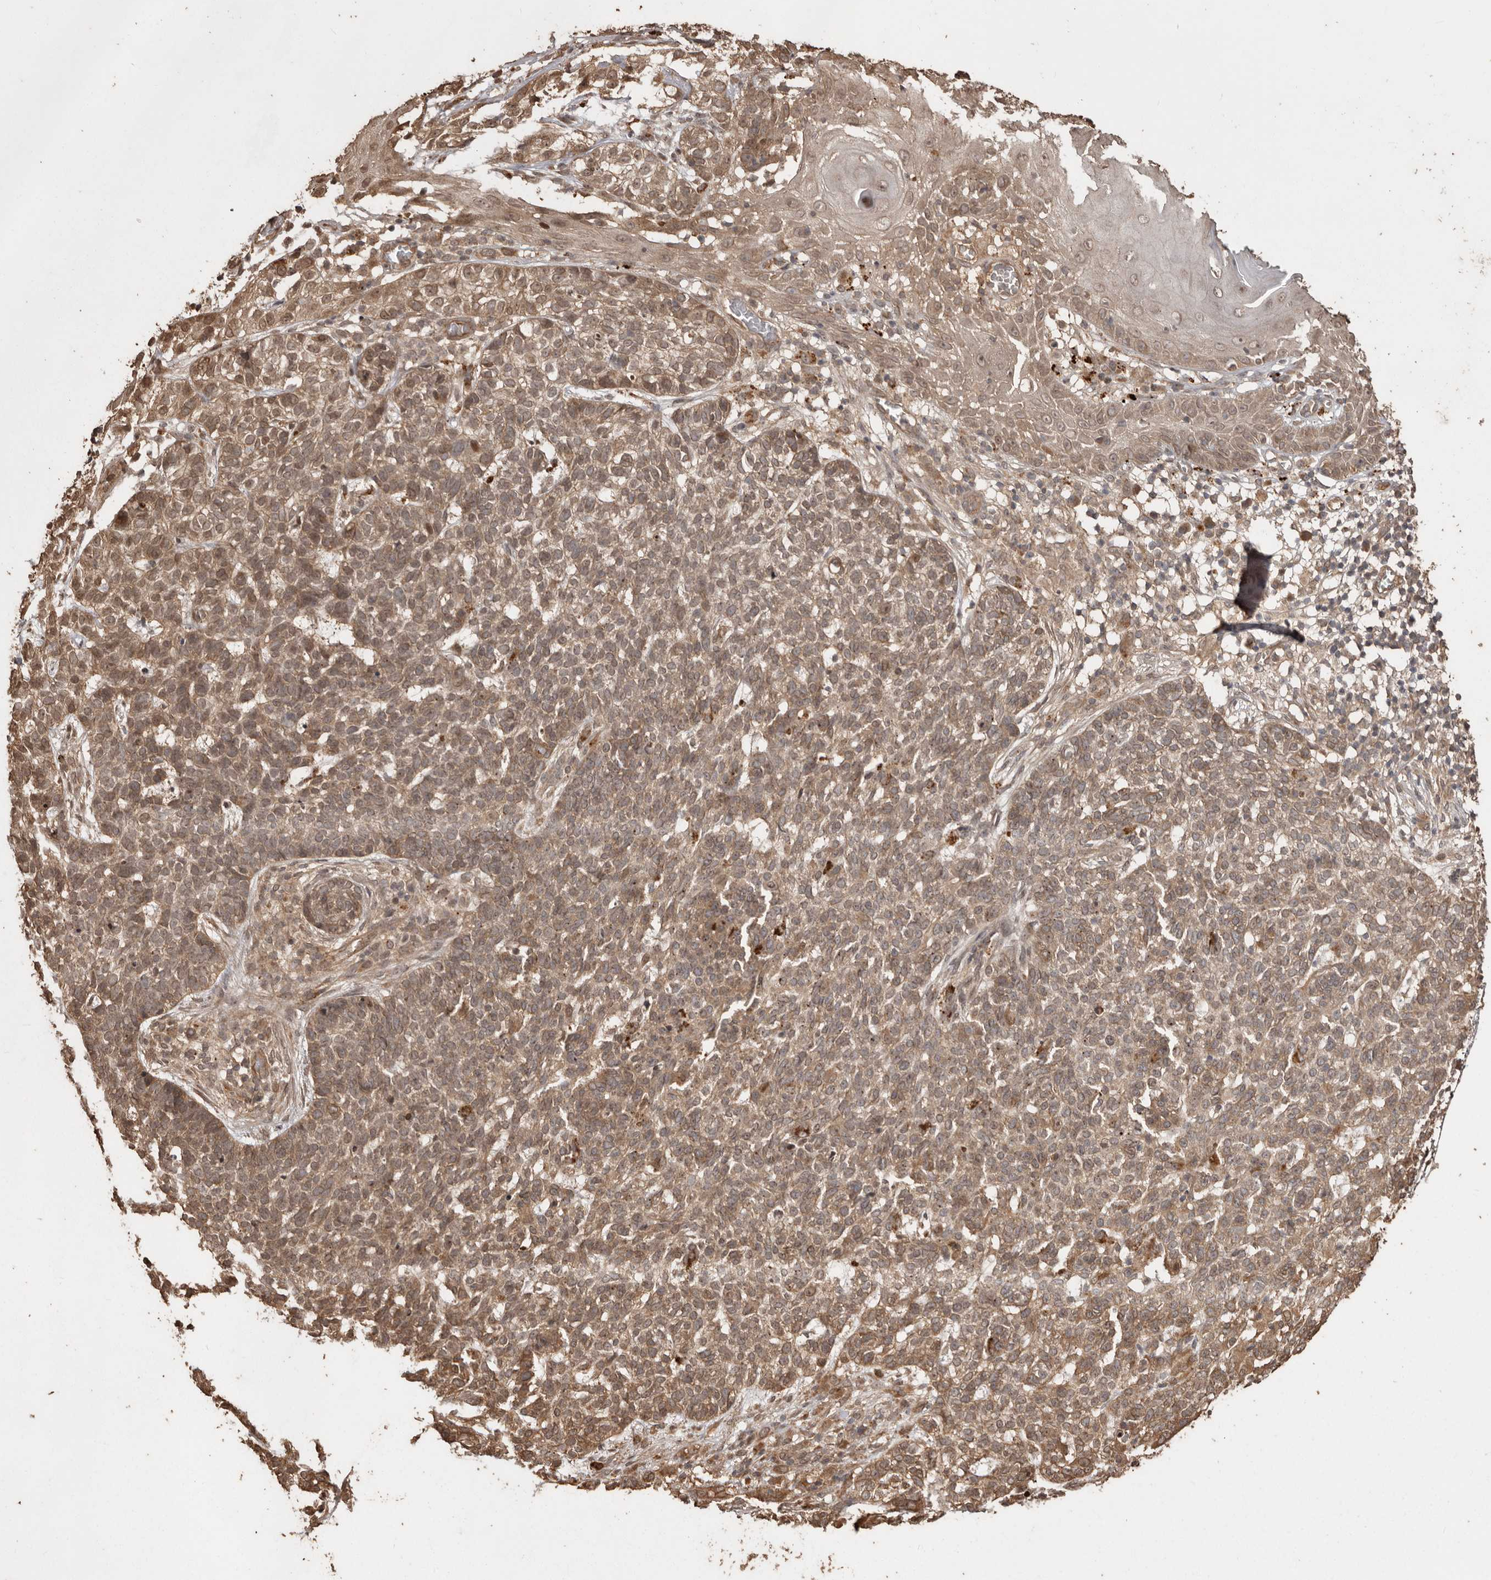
{"staining": {"intensity": "moderate", "quantity": ">75%", "location": "cytoplasmic/membranous,nuclear"}, "tissue": "skin cancer", "cell_type": "Tumor cells", "image_type": "cancer", "snomed": [{"axis": "morphology", "description": "Basal cell carcinoma"}, {"axis": "topography", "description": "Skin"}], "caption": "Immunohistochemical staining of skin cancer (basal cell carcinoma) demonstrates medium levels of moderate cytoplasmic/membranous and nuclear protein positivity in about >75% of tumor cells.", "gene": "NUP43", "patient": {"sex": "male", "age": 85}}